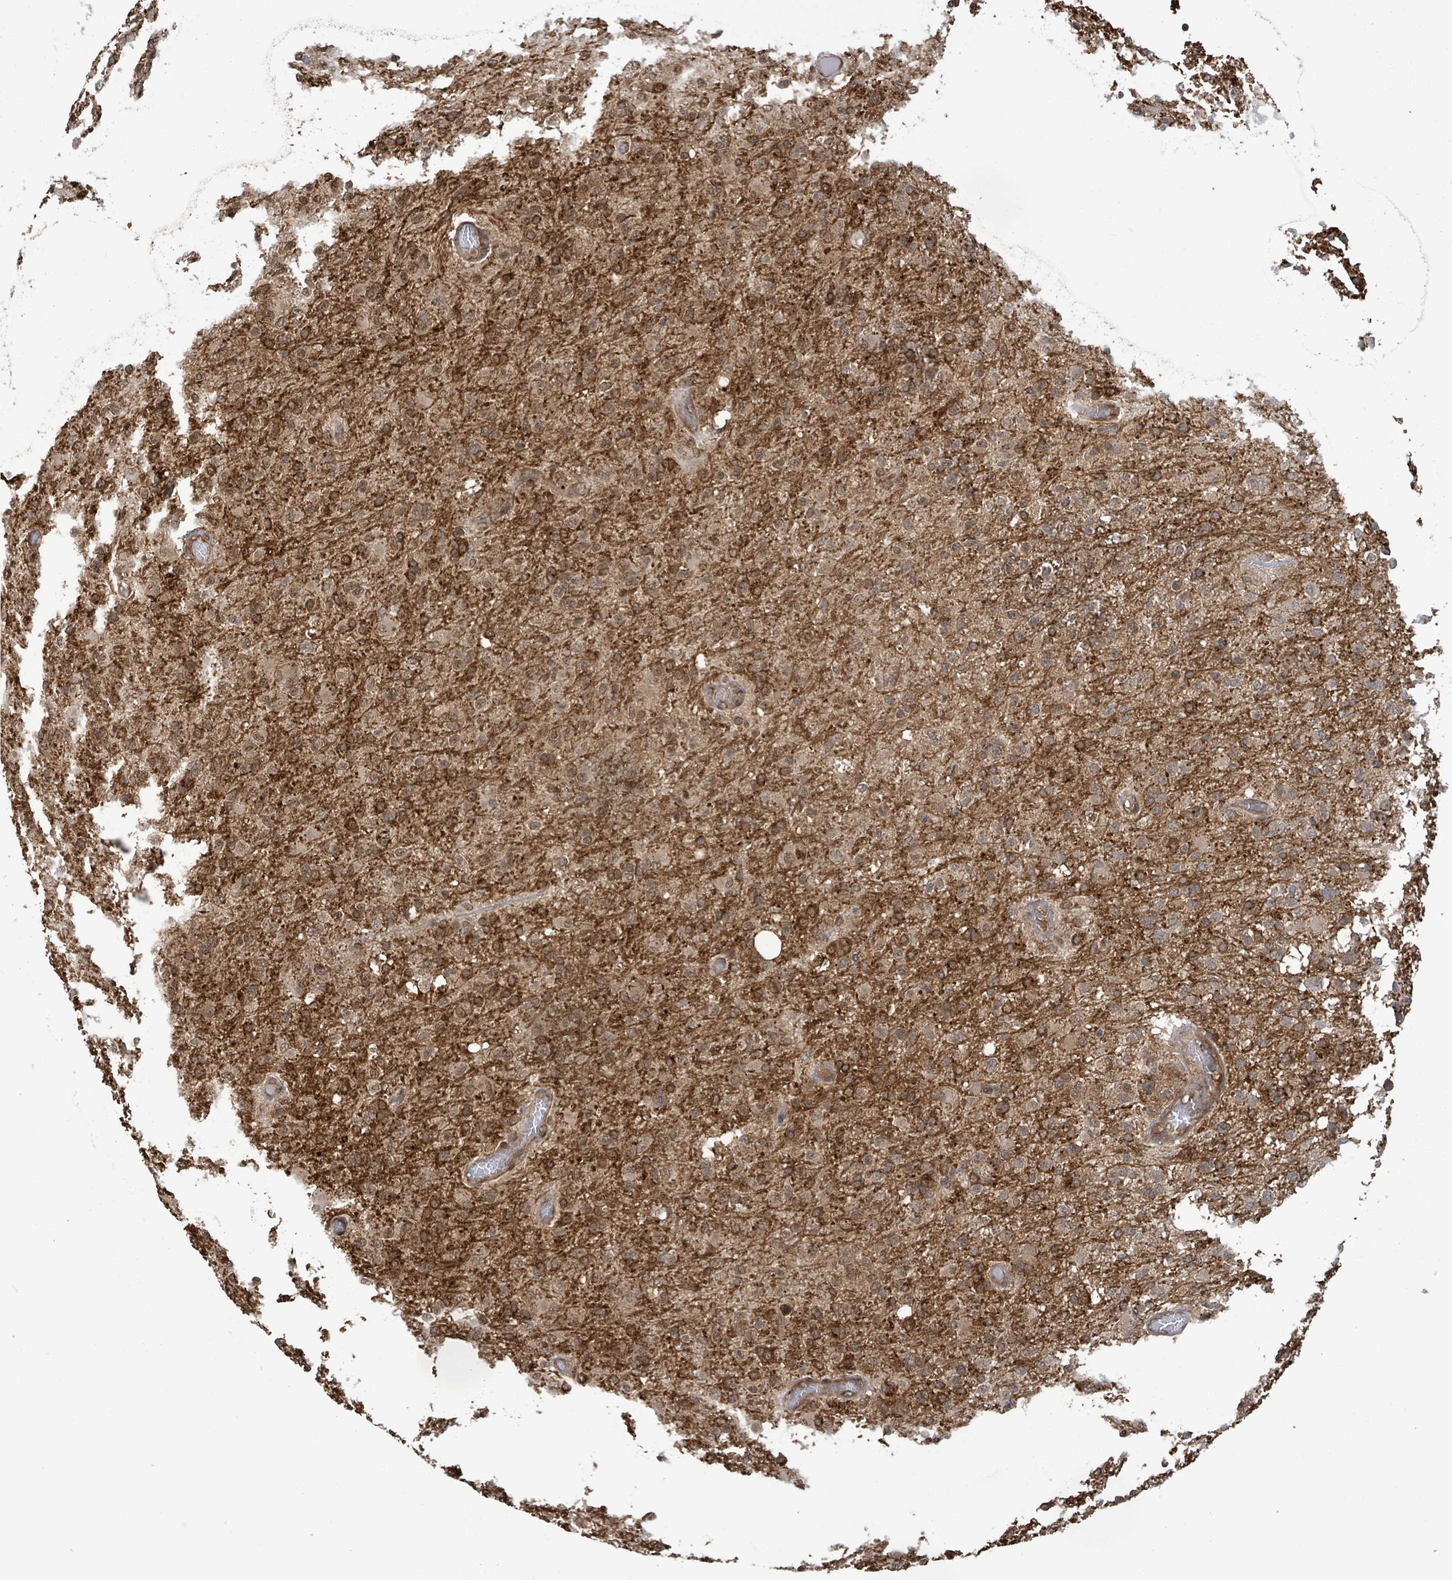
{"staining": {"intensity": "strong", "quantity": "25%-75%", "location": "cytoplasmic/membranous"}, "tissue": "glioma", "cell_type": "Tumor cells", "image_type": "cancer", "snomed": [{"axis": "morphology", "description": "Glioma, malignant, High grade"}, {"axis": "topography", "description": "Brain"}], "caption": "Protein staining by immunohistochemistry exhibits strong cytoplasmic/membranous expression in about 25%-75% of tumor cells in malignant glioma (high-grade). Using DAB (brown) and hematoxylin (blue) stains, captured at high magnification using brightfield microscopy.", "gene": "KLC1", "patient": {"sex": "female", "age": 74}}